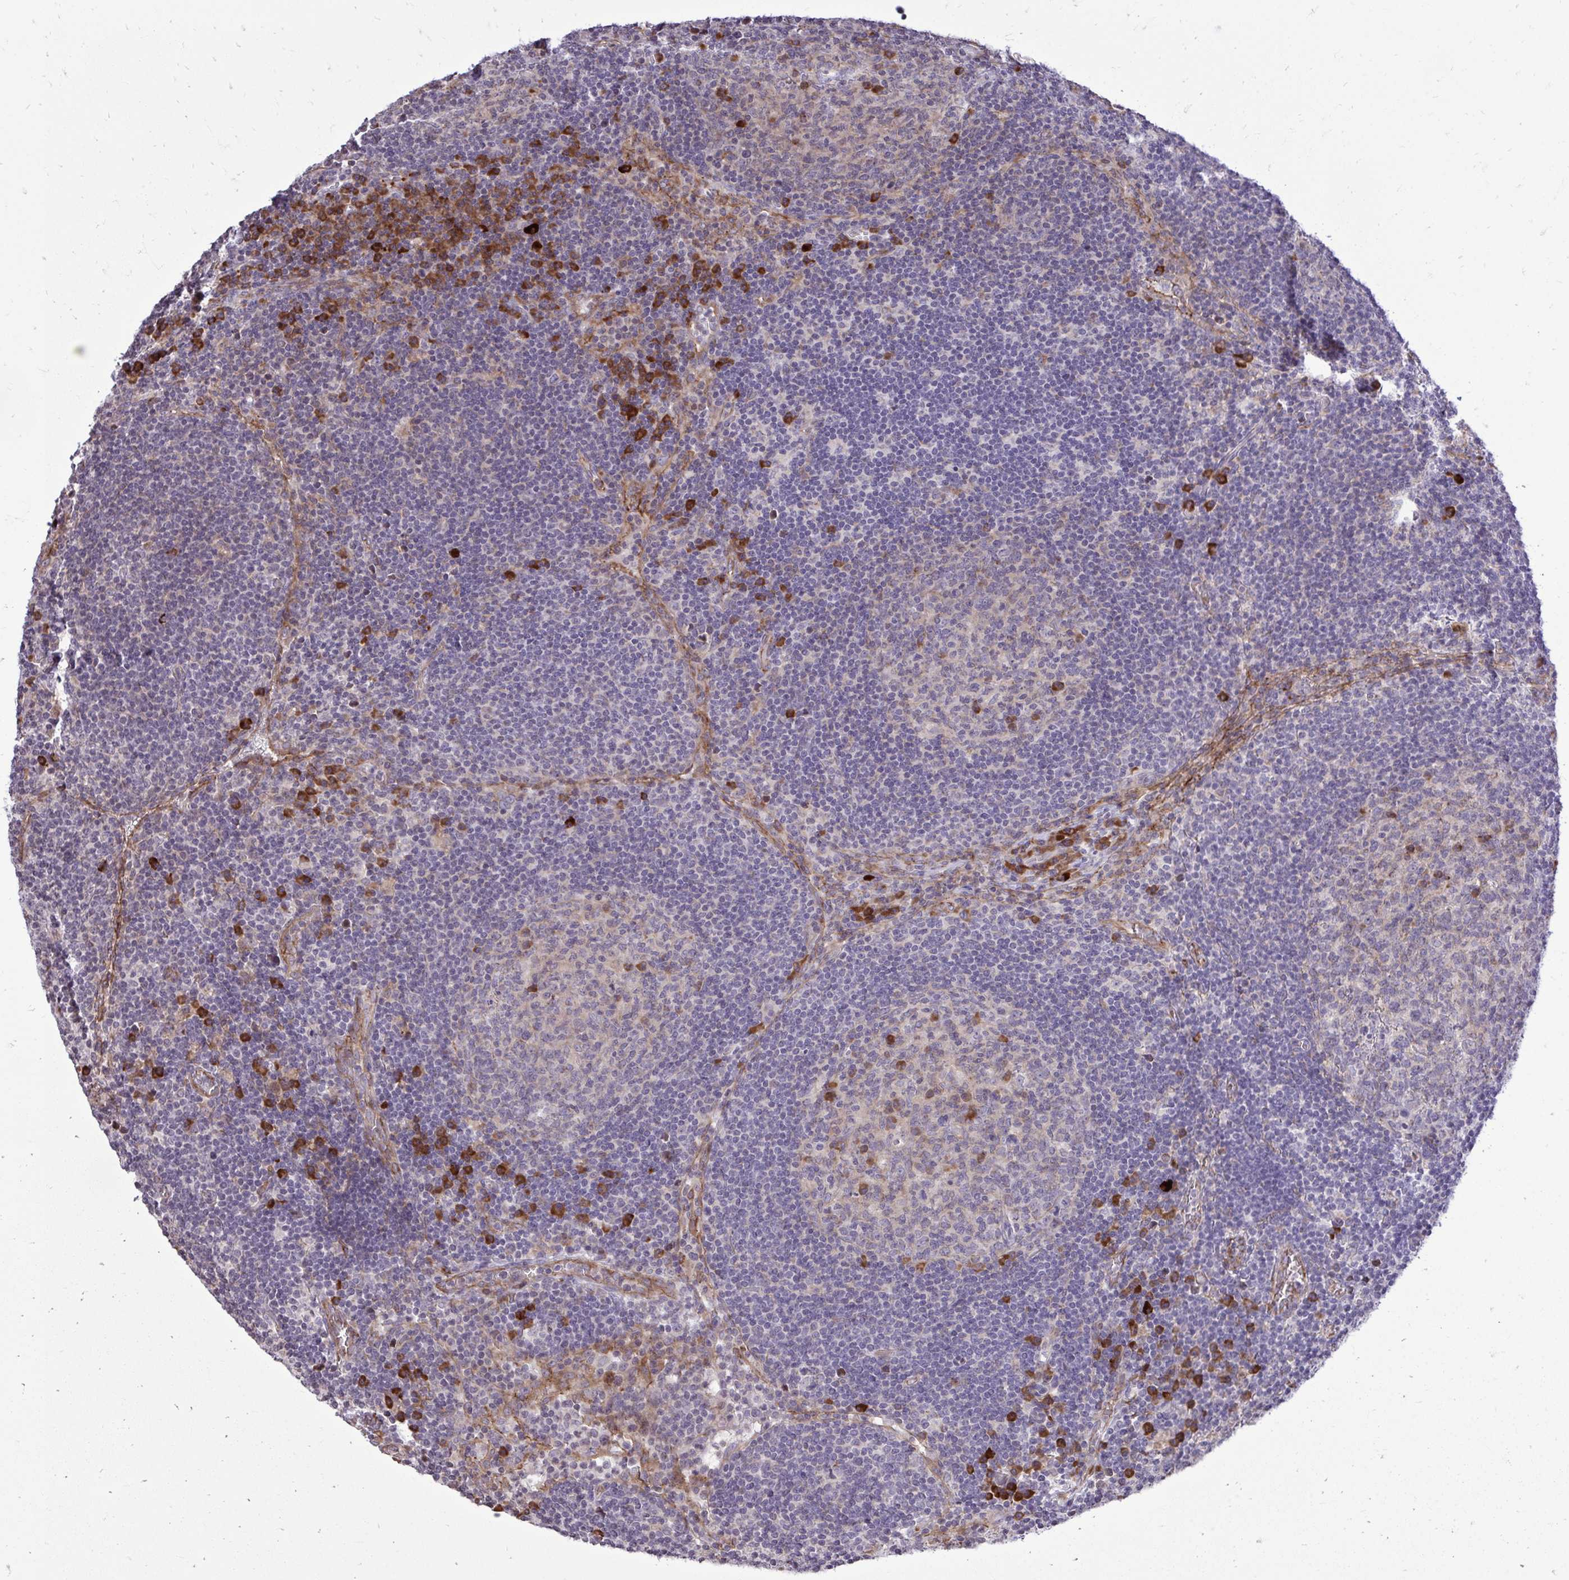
{"staining": {"intensity": "strong", "quantity": "<25%", "location": "cytoplasmic/membranous"}, "tissue": "lymph node", "cell_type": "Germinal center cells", "image_type": "normal", "snomed": [{"axis": "morphology", "description": "Normal tissue, NOS"}, {"axis": "topography", "description": "Lymph node"}], "caption": "Immunohistochemical staining of benign human lymph node reveals <25% levels of strong cytoplasmic/membranous protein staining in about <25% of germinal center cells.", "gene": "METTL9", "patient": {"sex": "male", "age": 67}}